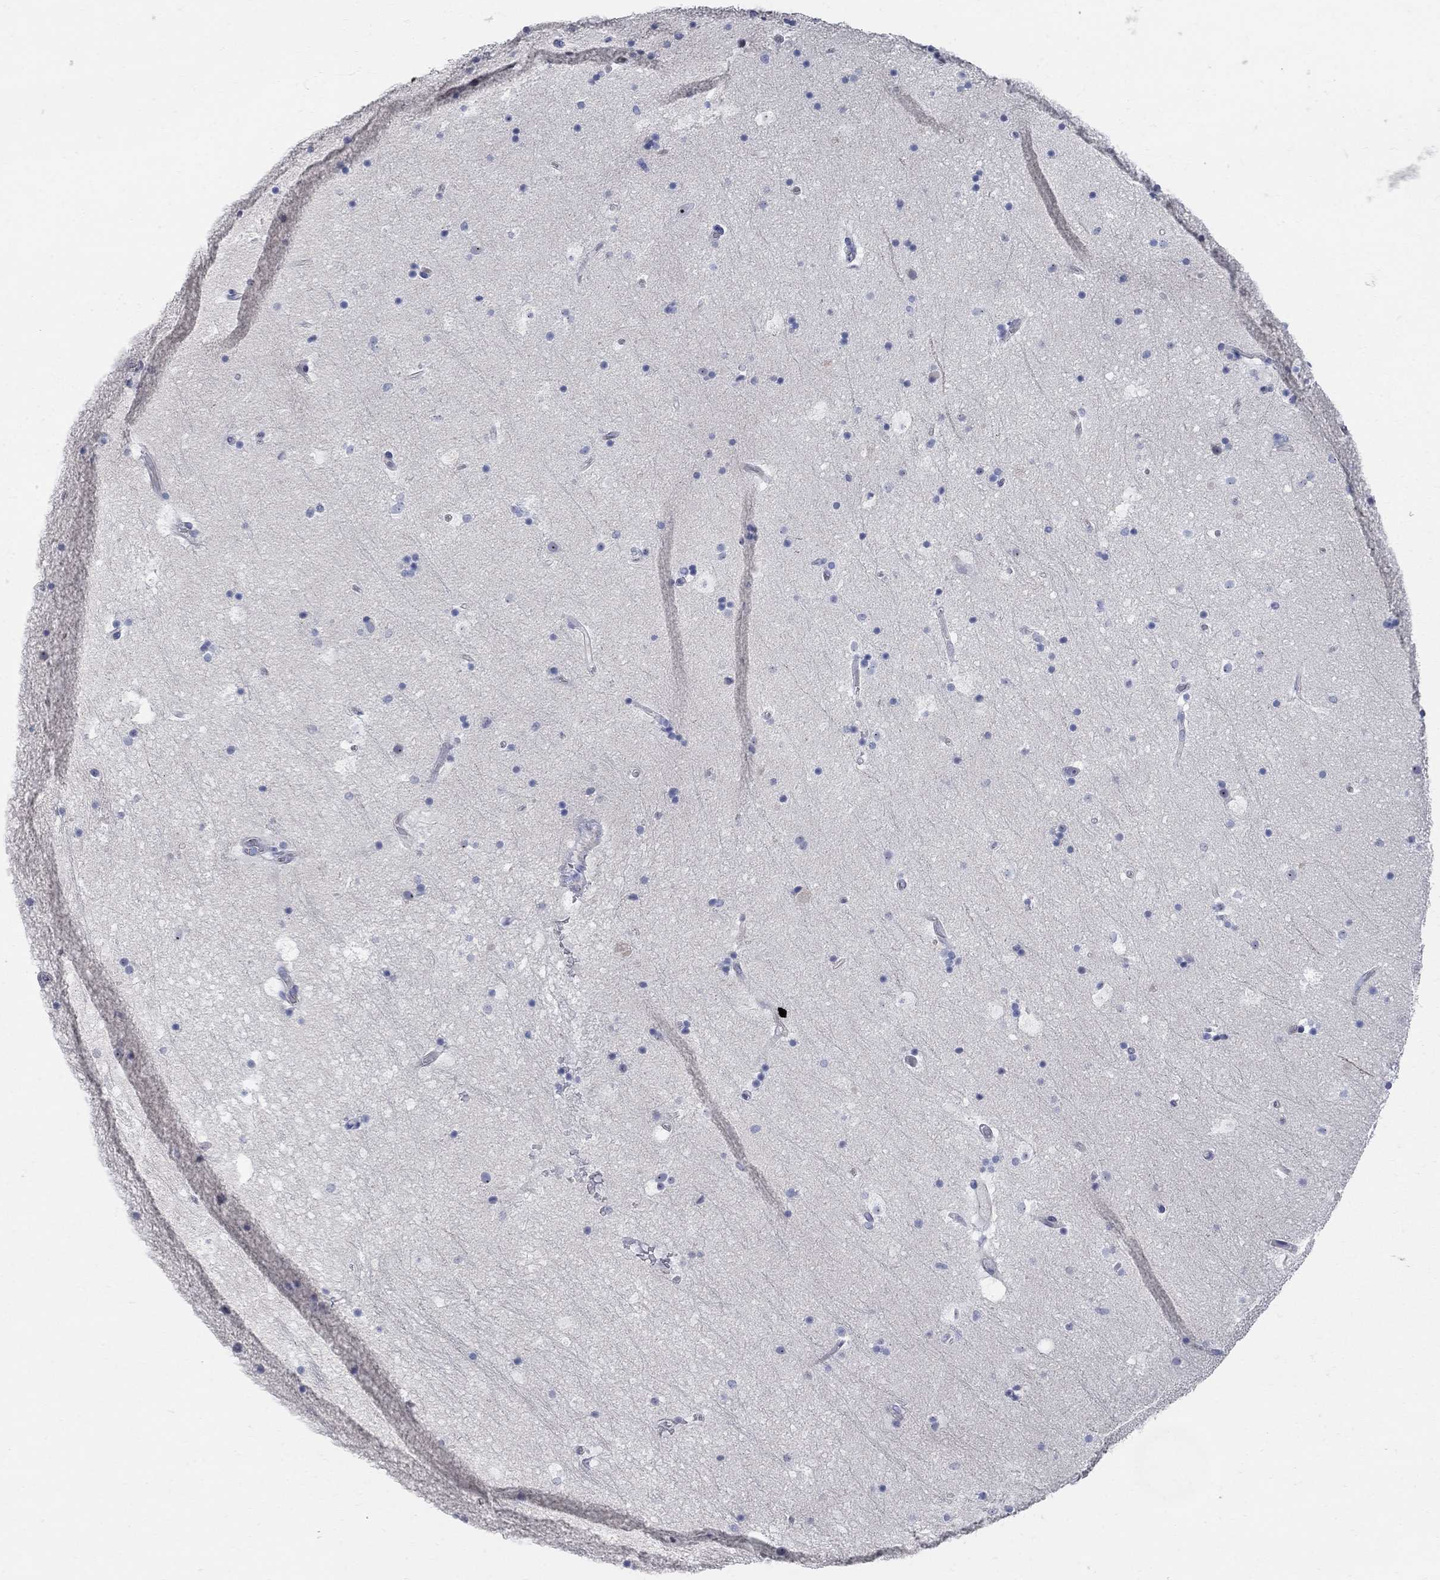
{"staining": {"intensity": "negative", "quantity": "none", "location": "none"}, "tissue": "hippocampus", "cell_type": "Glial cells", "image_type": "normal", "snomed": [{"axis": "morphology", "description": "Normal tissue, NOS"}, {"axis": "topography", "description": "Hippocampus"}], "caption": "This micrograph is of benign hippocampus stained with immunohistochemistry to label a protein in brown with the nuclei are counter-stained blue. There is no staining in glial cells. Brightfield microscopy of immunohistochemistry (IHC) stained with DAB (brown) and hematoxylin (blue), captured at high magnification.", "gene": "AOX1", "patient": {"sex": "male", "age": 51}}